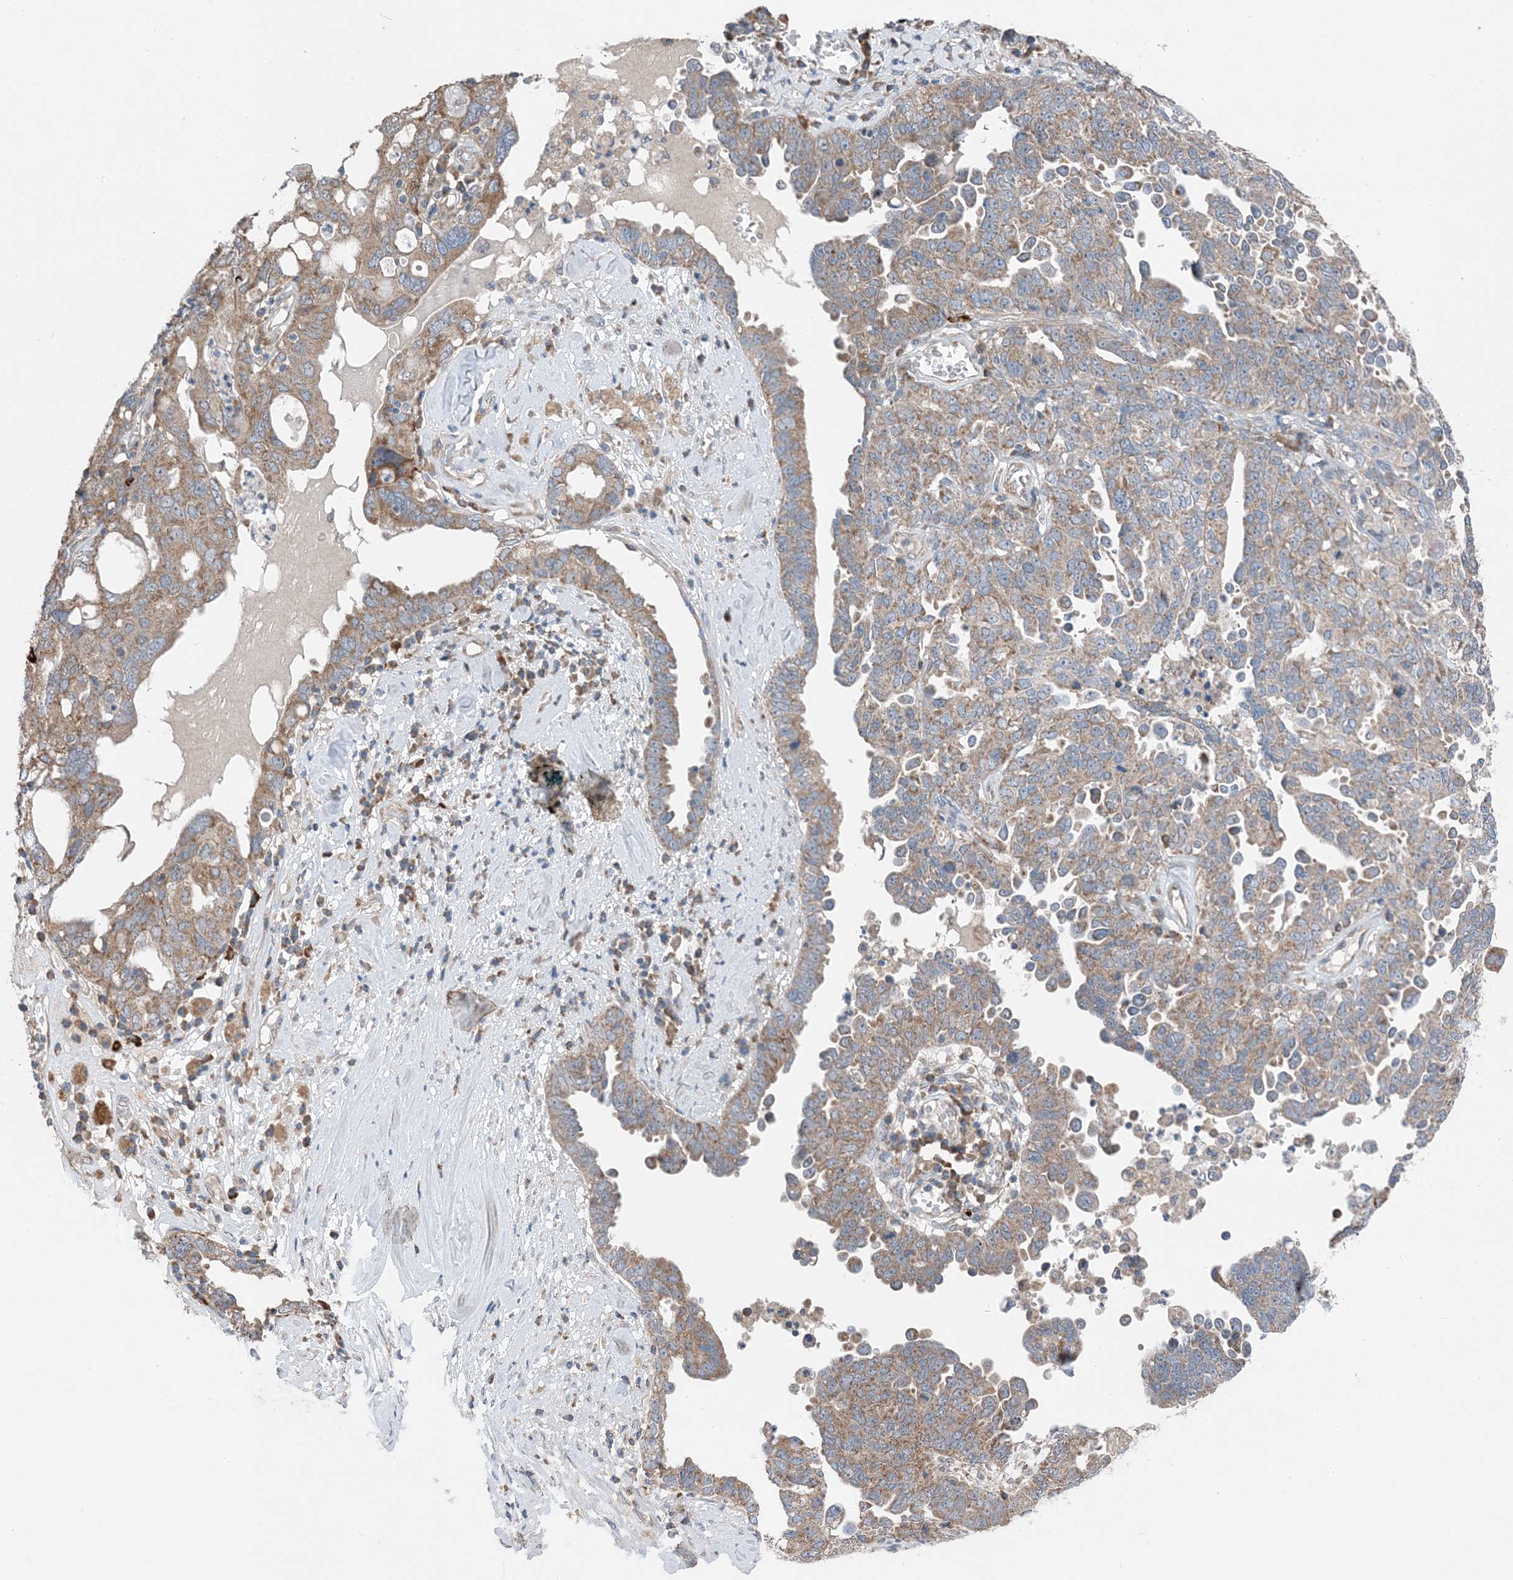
{"staining": {"intensity": "moderate", "quantity": ">75%", "location": "cytoplasmic/membranous"}, "tissue": "ovarian cancer", "cell_type": "Tumor cells", "image_type": "cancer", "snomed": [{"axis": "morphology", "description": "Carcinoma, endometroid"}, {"axis": "topography", "description": "Ovary"}], "caption": "The micrograph reveals immunohistochemical staining of endometroid carcinoma (ovarian). There is moderate cytoplasmic/membranous expression is seen in approximately >75% of tumor cells.", "gene": "DHX30", "patient": {"sex": "female", "age": 62}}